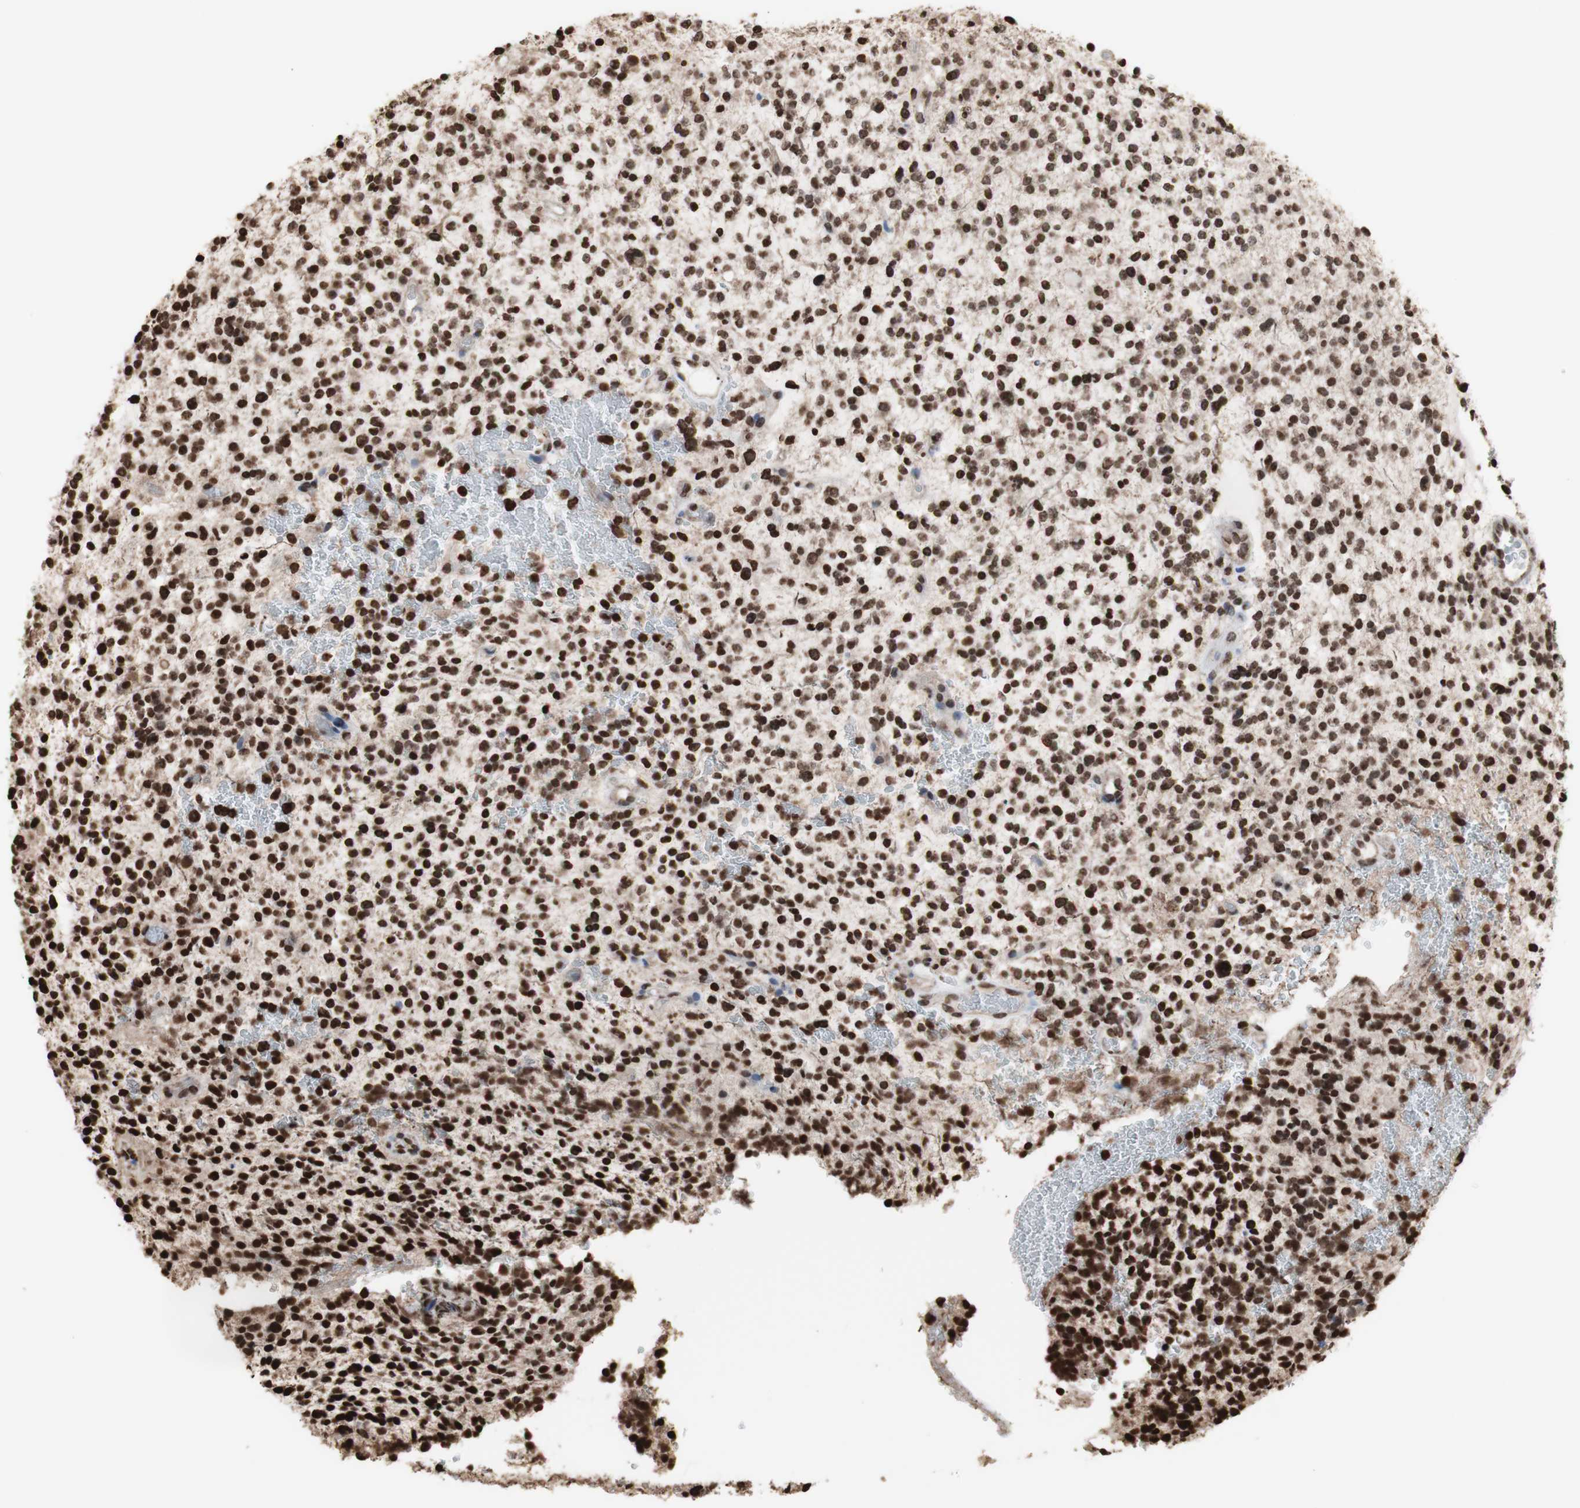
{"staining": {"intensity": "strong", "quantity": ">75%", "location": "nuclear"}, "tissue": "glioma", "cell_type": "Tumor cells", "image_type": "cancer", "snomed": [{"axis": "morphology", "description": "Glioma, malignant, High grade"}, {"axis": "topography", "description": "Brain"}], "caption": "A high amount of strong nuclear expression is seen in approximately >75% of tumor cells in glioma tissue.", "gene": "SNAI2", "patient": {"sex": "male", "age": 48}}